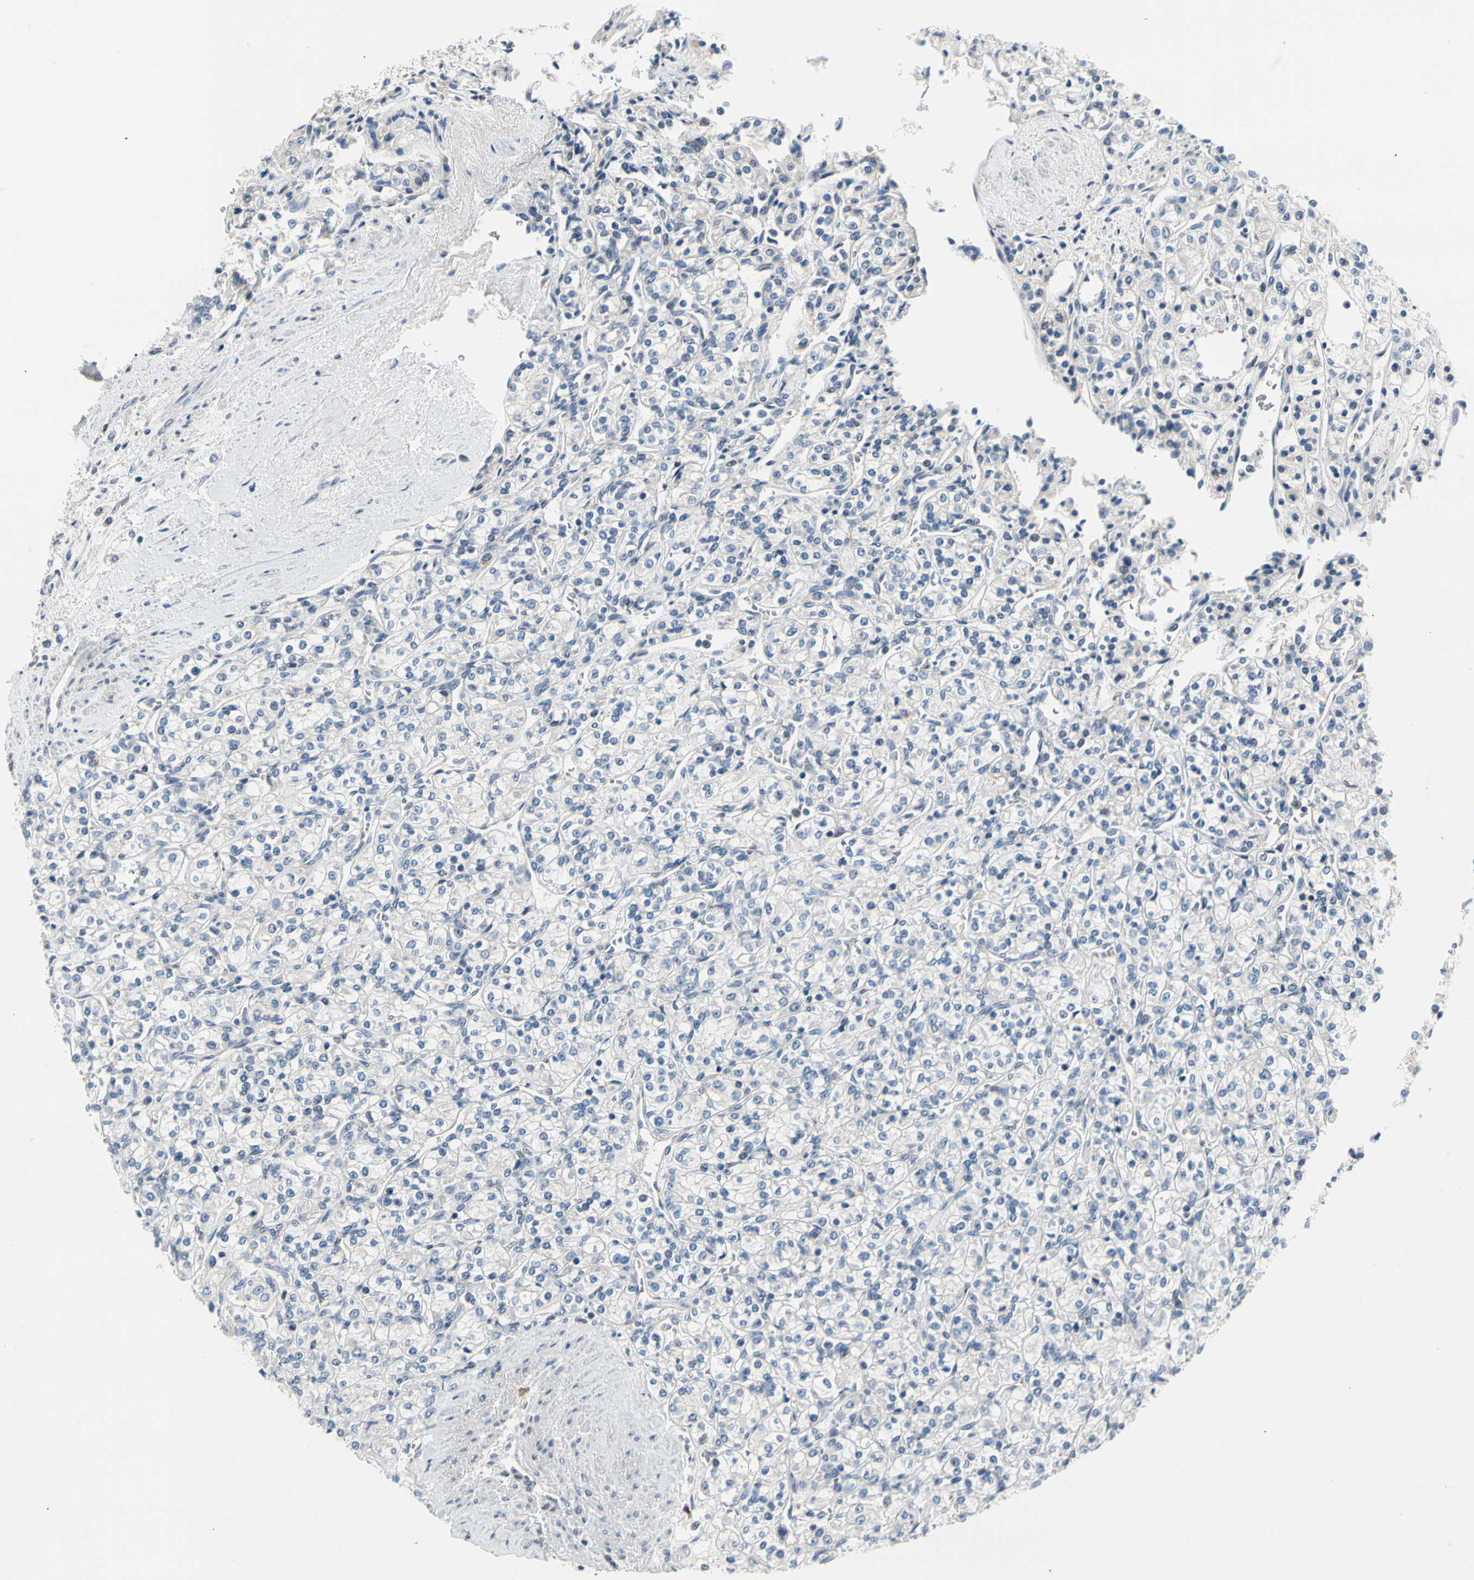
{"staining": {"intensity": "negative", "quantity": "none", "location": "none"}, "tissue": "renal cancer", "cell_type": "Tumor cells", "image_type": "cancer", "snomed": [{"axis": "morphology", "description": "Adenocarcinoma, NOS"}, {"axis": "topography", "description": "Kidney"}], "caption": "IHC image of neoplastic tissue: adenocarcinoma (renal) stained with DAB reveals no significant protein expression in tumor cells.", "gene": "NFASC", "patient": {"sex": "male", "age": 77}}